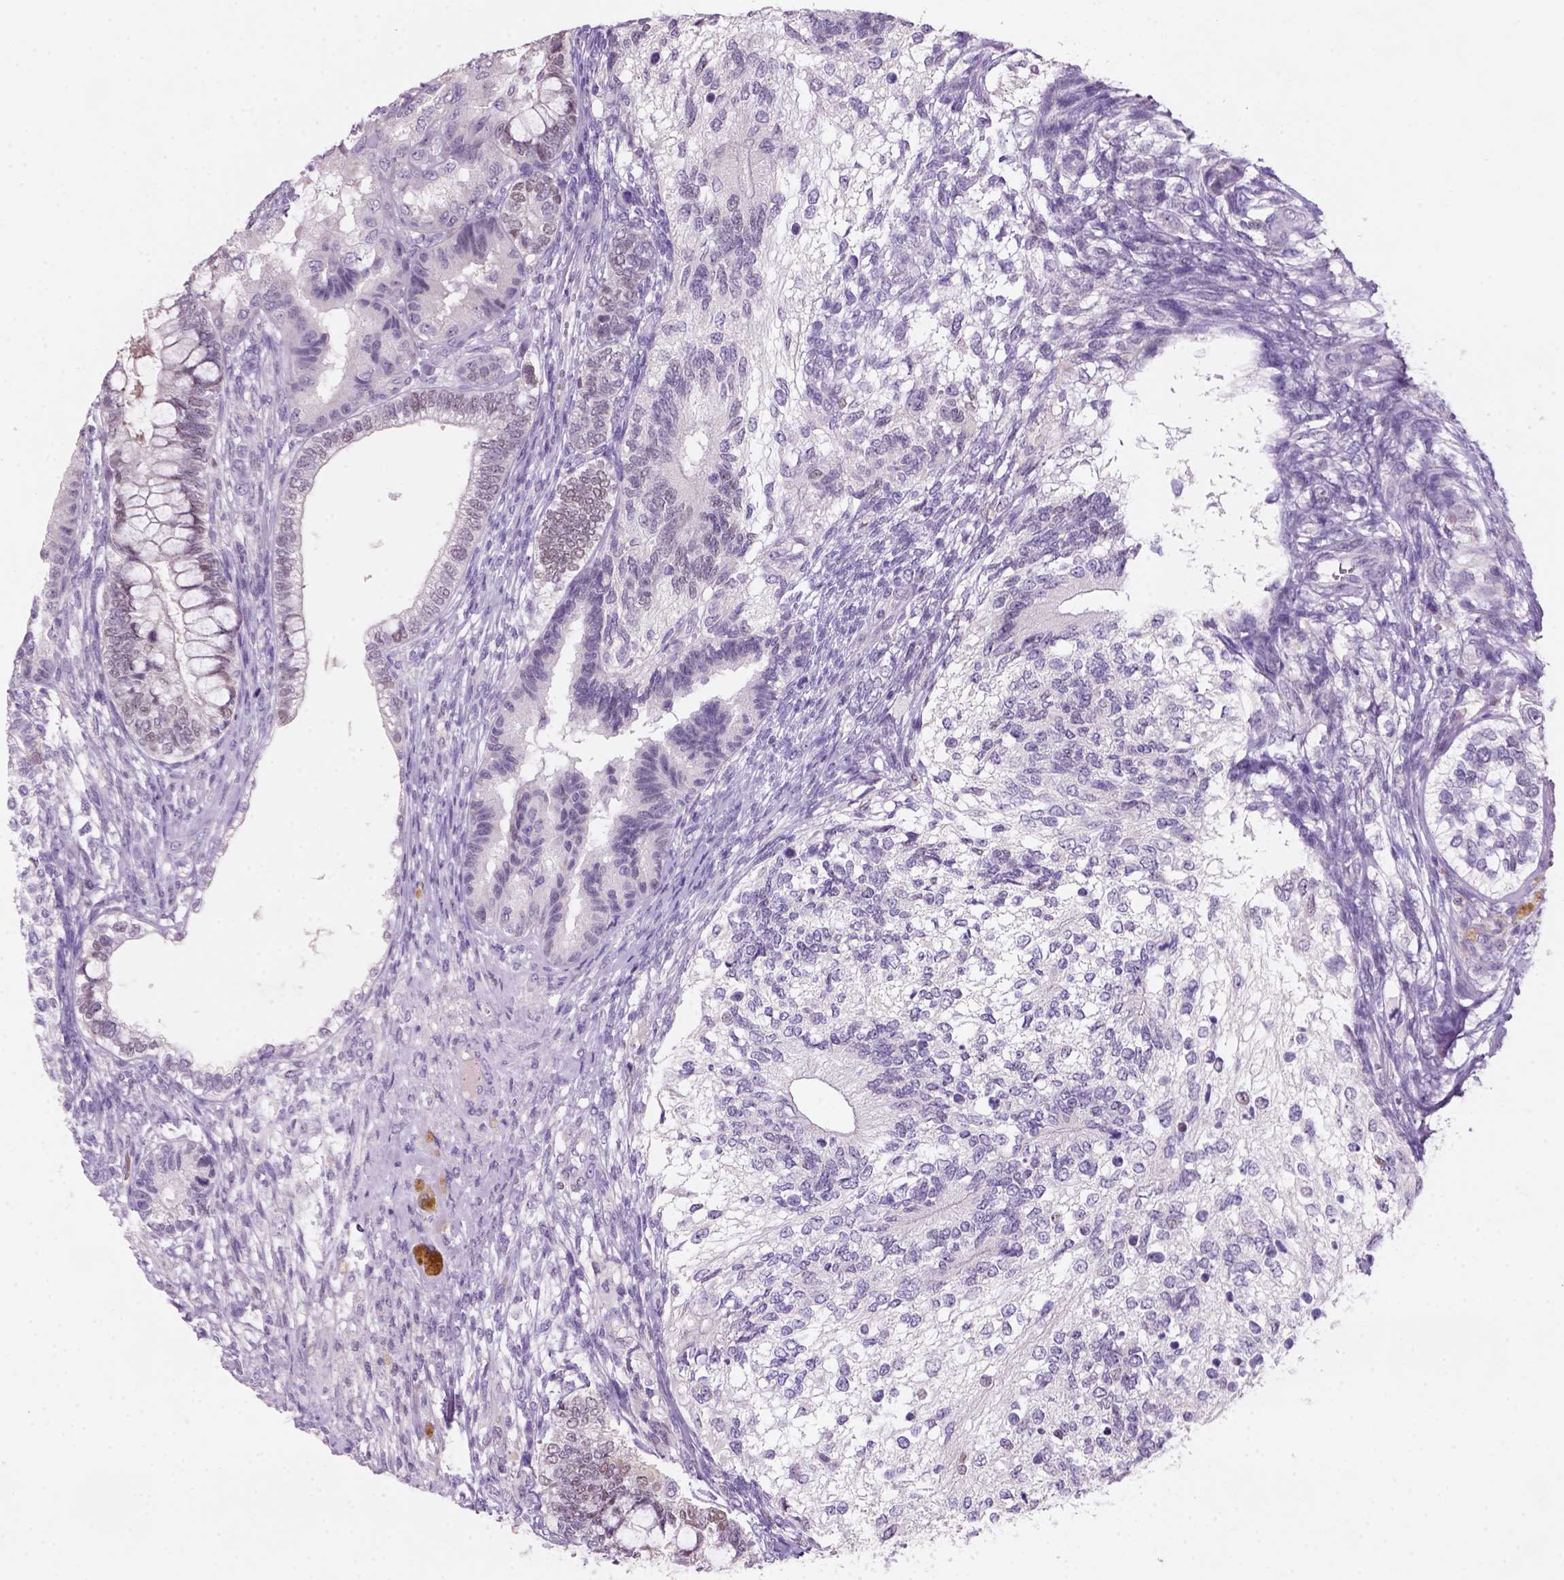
{"staining": {"intensity": "negative", "quantity": "none", "location": "none"}, "tissue": "testis cancer", "cell_type": "Tumor cells", "image_type": "cancer", "snomed": [{"axis": "morphology", "description": "Seminoma, NOS"}, {"axis": "morphology", "description": "Carcinoma, Embryonal, NOS"}, {"axis": "topography", "description": "Testis"}], "caption": "This is a histopathology image of immunohistochemistry (IHC) staining of testis seminoma, which shows no positivity in tumor cells.", "gene": "ZMAT4", "patient": {"sex": "male", "age": 41}}